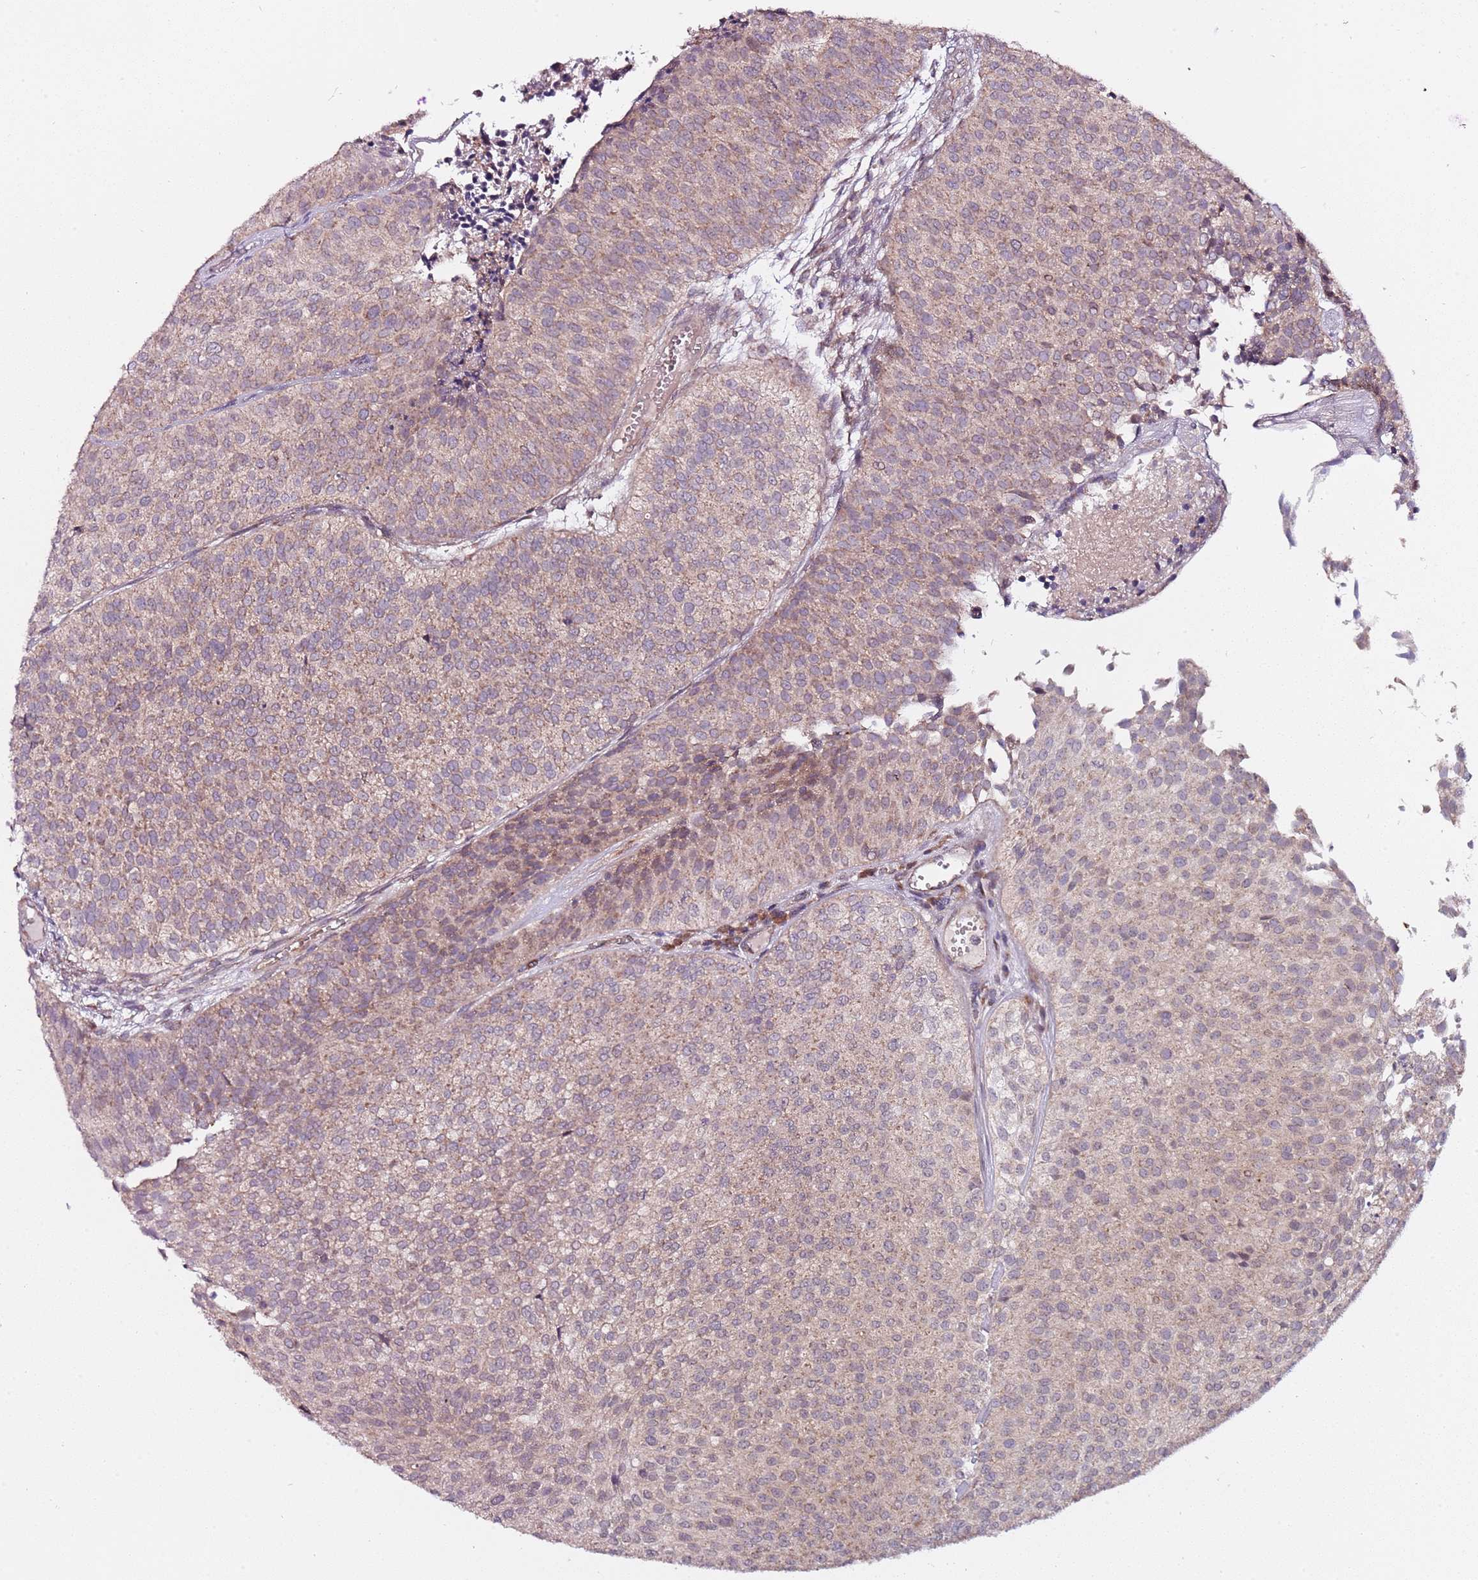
{"staining": {"intensity": "weak", "quantity": "25%-75%", "location": "cytoplasmic/membranous"}, "tissue": "urothelial cancer", "cell_type": "Tumor cells", "image_type": "cancer", "snomed": [{"axis": "morphology", "description": "Urothelial carcinoma, Low grade"}, {"axis": "topography", "description": "Urinary bladder"}], "caption": "Brown immunohistochemical staining in human urothelial carcinoma (low-grade) shows weak cytoplasmic/membranous expression in approximately 25%-75% of tumor cells.", "gene": "RNF181", "patient": {"sex": "male", "age": 84}}